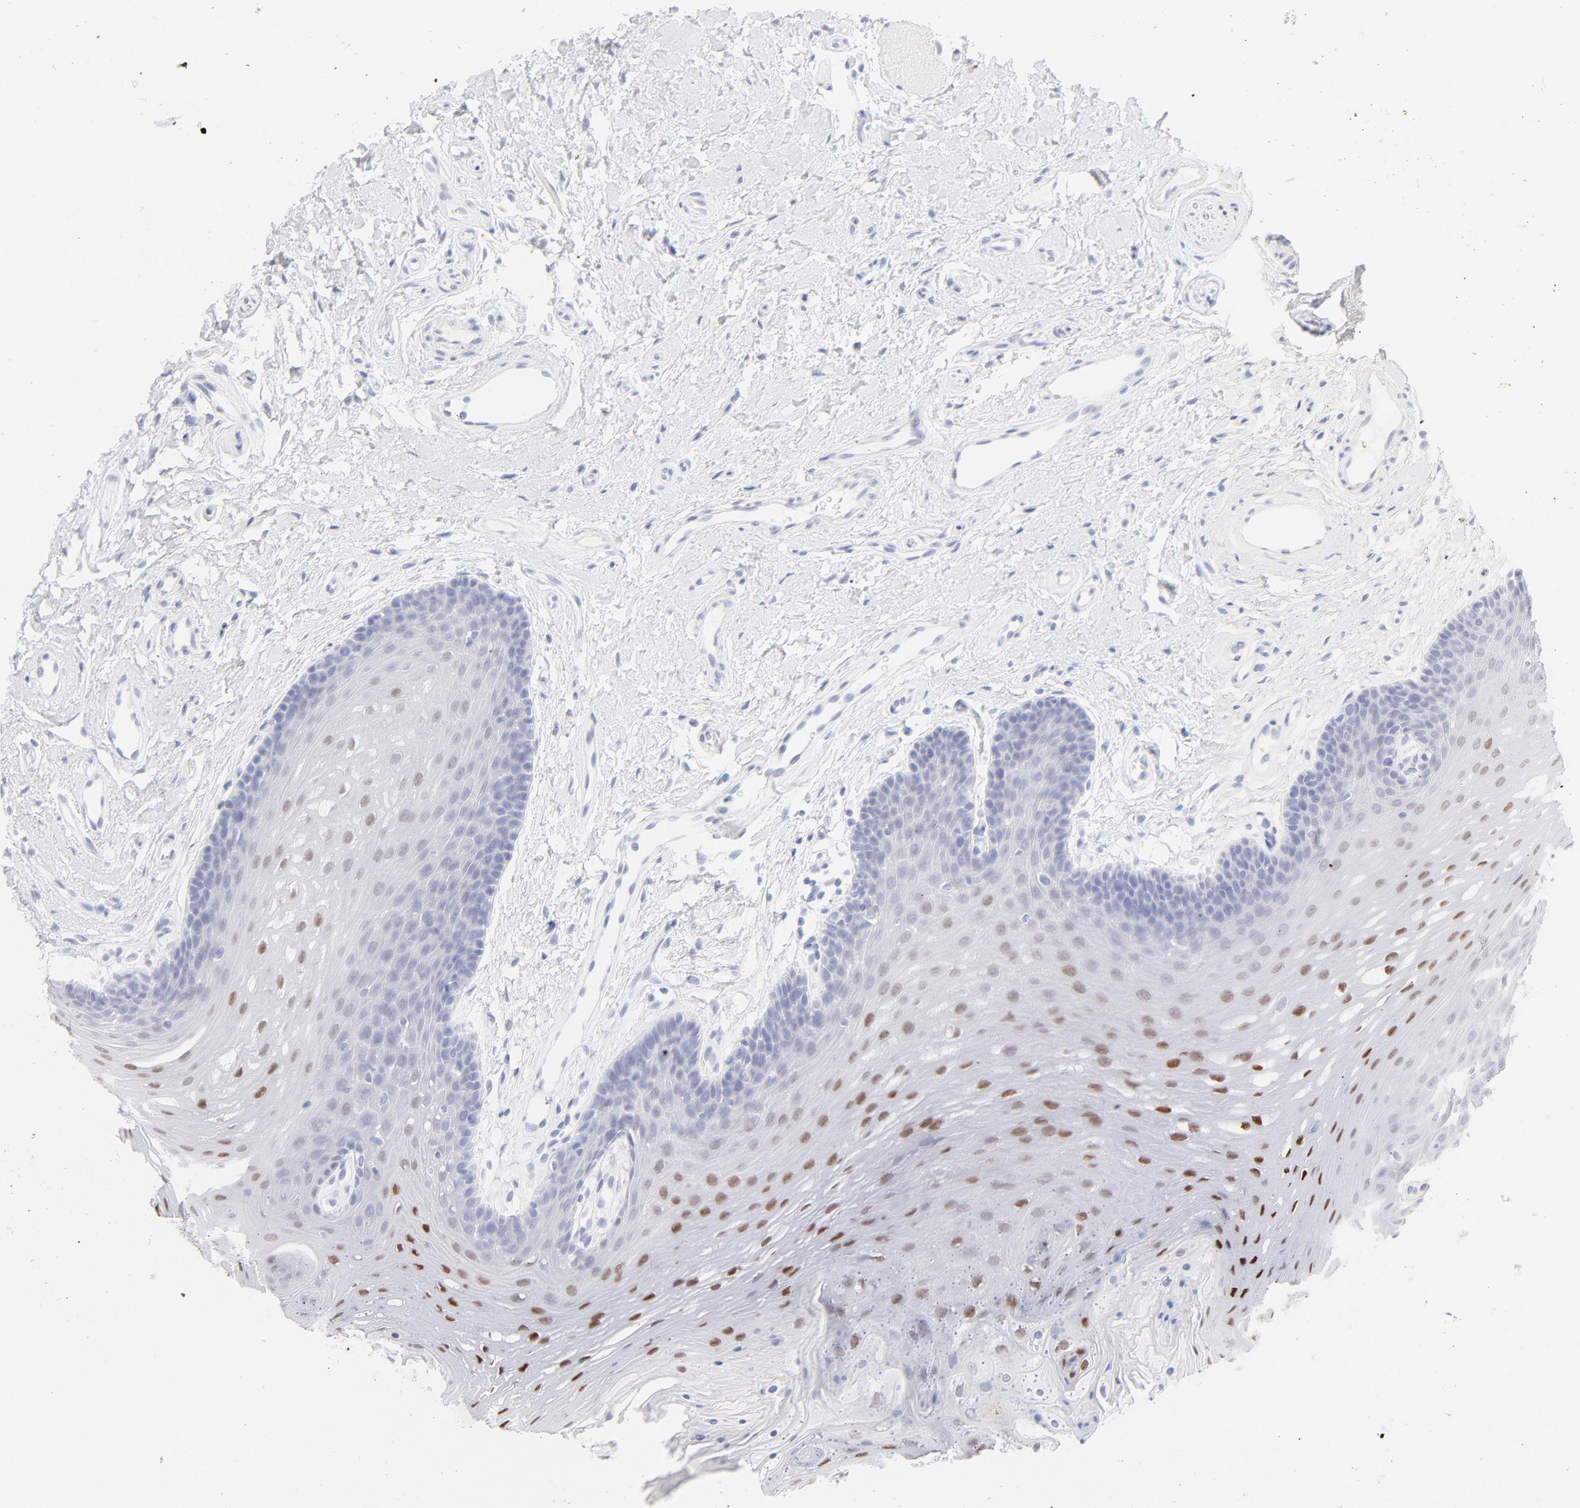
{"staining": {"intensity": "strong", "quantity": "<25%", "location": "nuclear"}, "tissue": "oral mucosa", "cell_type": "Squamous epithelial cells", "image_type": "normal", "snomed": [{"axis": "morphology", "description": "Normal tissue, NOS"}, {"axis": "topography", "description": "Oral tissue"}], "caption": "Immunohistochemical staining of unremarkable oral mucosa shows <25% levels of strong nuclear protein expression in about <25% of squamous epithelial cells.", "gene": "ELF3", "patient": {"sex": "male", "age": 62}}